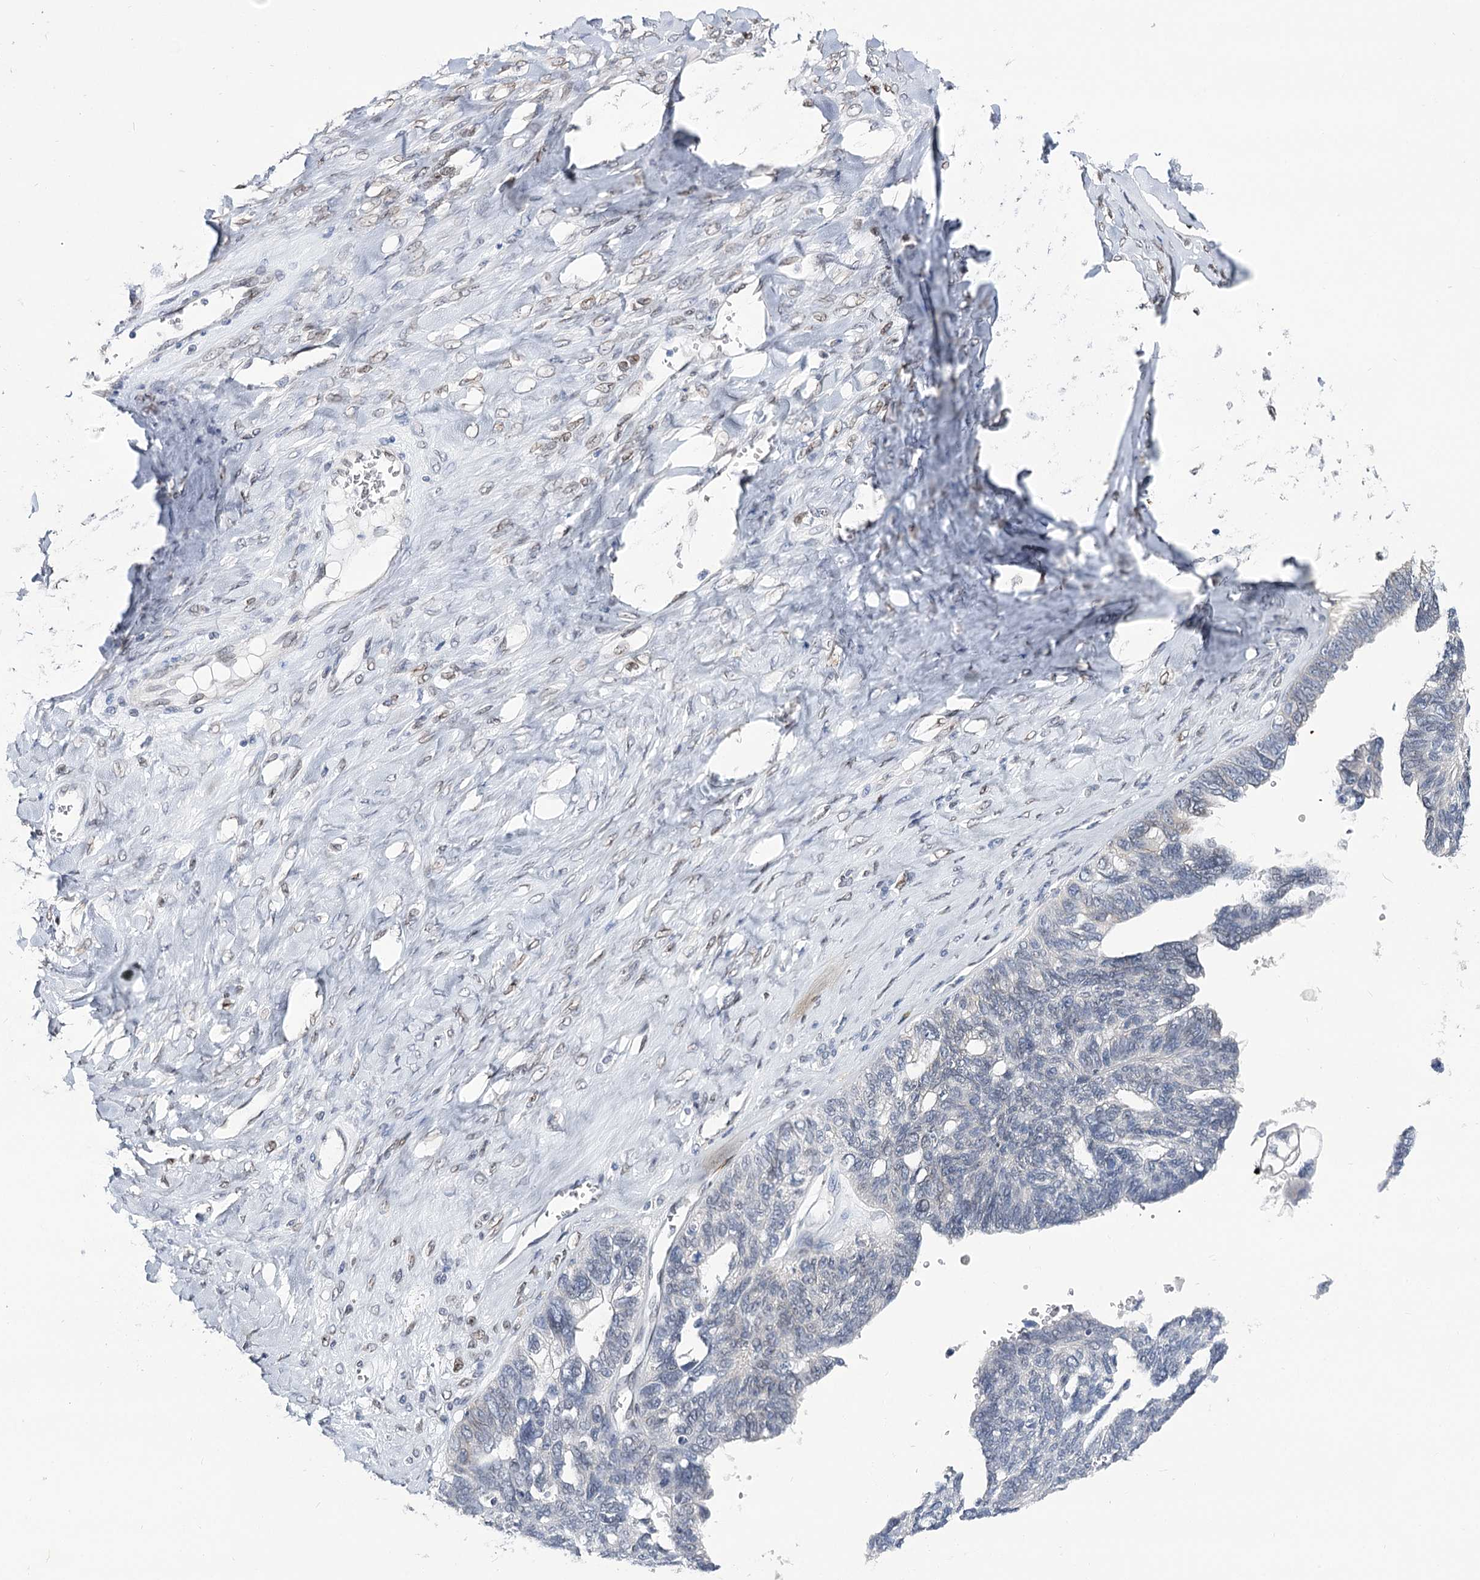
{"staining": {"intensity": "negative", "quantity": "none", "location": "none"}, "tissue": "ovarian cancer", "cell_type": "Tumor cells", "image_type": "cancer", "snomed": [{"axis": "morphology", "description": "Cystadenocarcinoma, serous, NOS"}, {"axis": "topography", "description": "Ovary"}], "caption": "This image is of ovarian cancer (serous cystadenocarcinoma) stained with immunohistochemistry to label a protein in brown with the nuclei are counter-stained blue. There is no expression in tumor cells.", "gene": "TMEM201", "patient": {"sex": "female", "age": 79}}